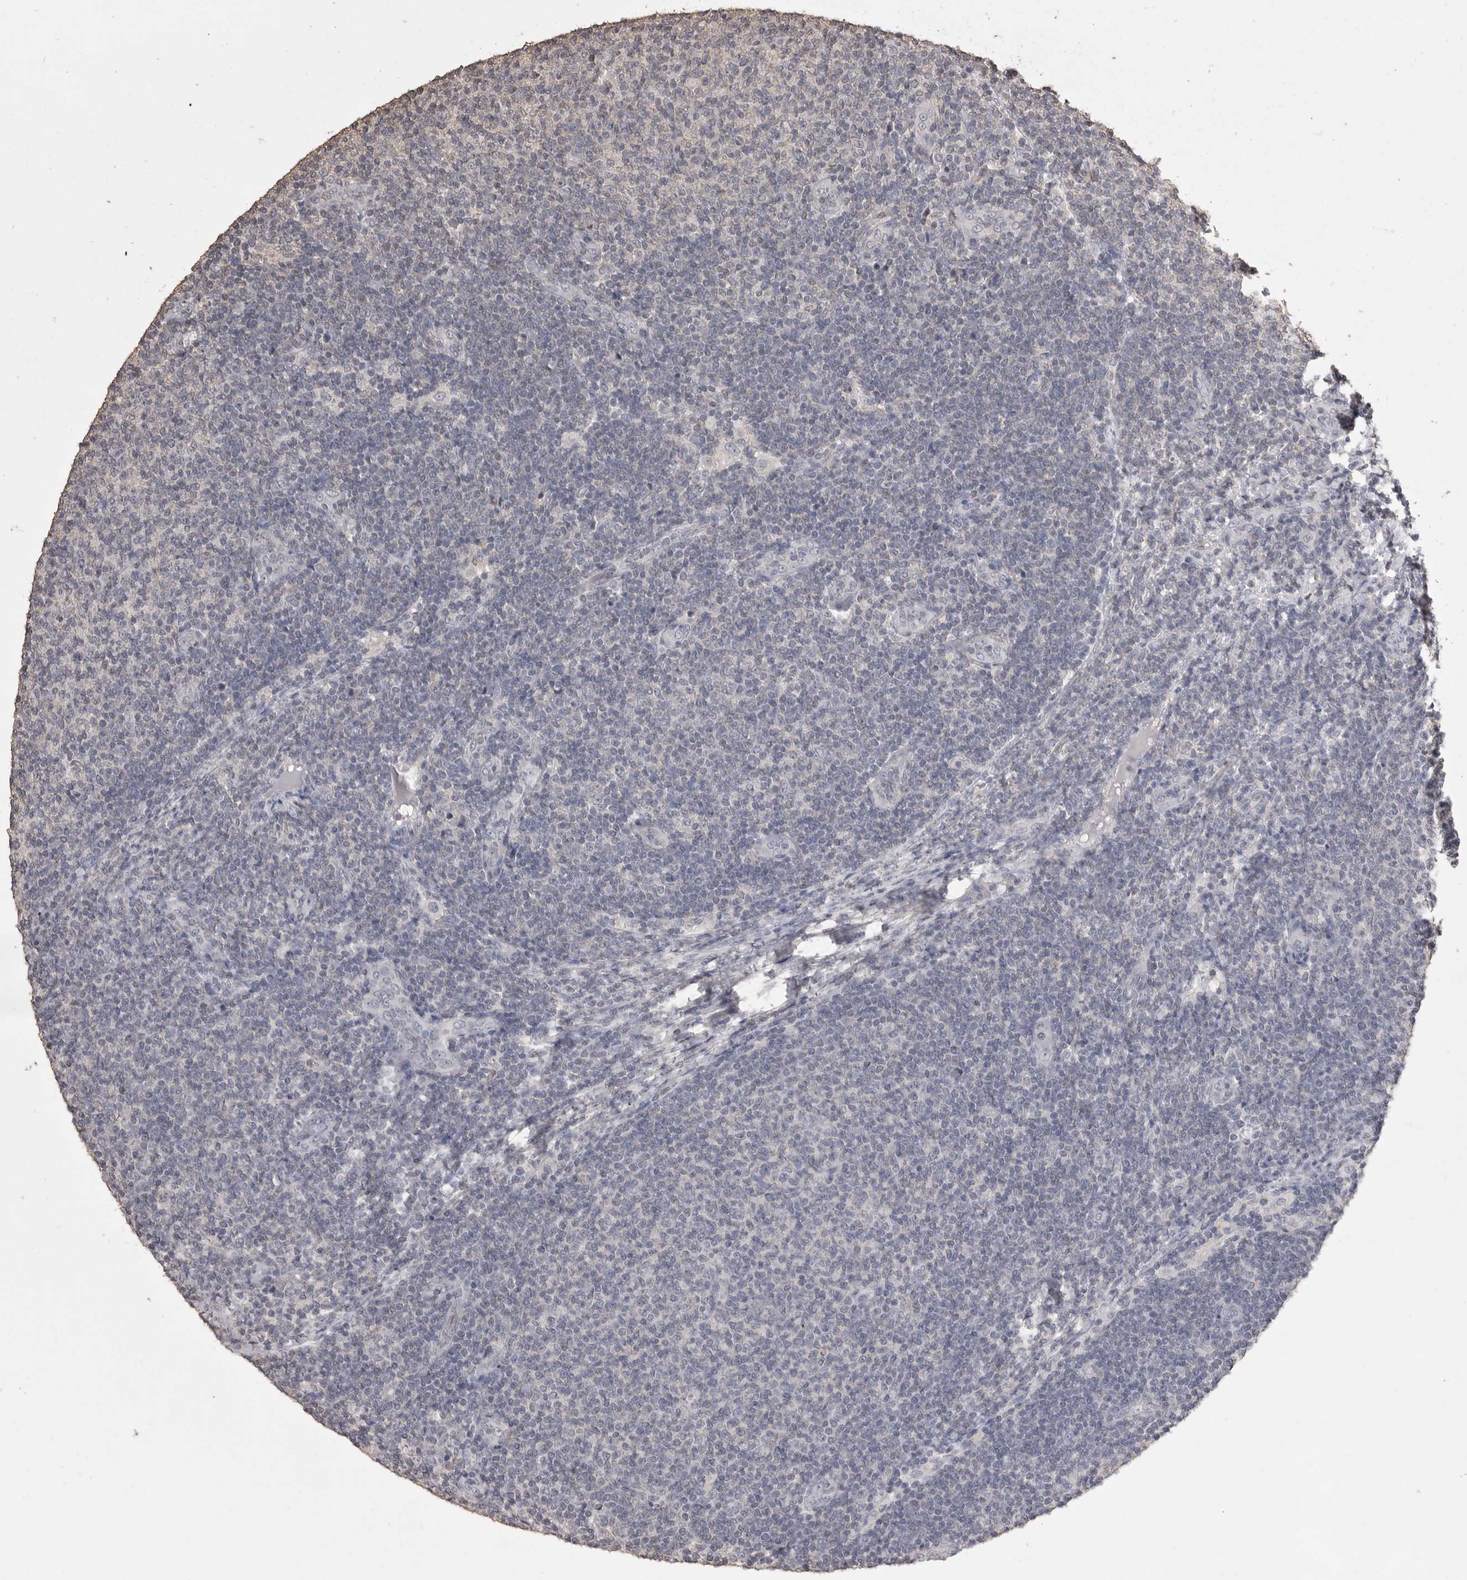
{"staining": {"intensity": "negative", "quantity": "none", "location": "none"}, "tissue": "lymphoma", "cell_type": "Tumor cells", "image_type": "cancer", "snomed": [{"axis": "morphology", "description": "Malignant lymphoma, non-Hodgkin's type, Low grade"}, {"axis": "topography", "description": "Lymph node"}], "caption": "A micrograph of lymphoma stained for a protein shows no brown staining in tumor cells. (DAB IHC visualized using brightfield microscopy, high magnification).", "gene": "MMP7", "patient": {"sex": "male", "age": 66}}